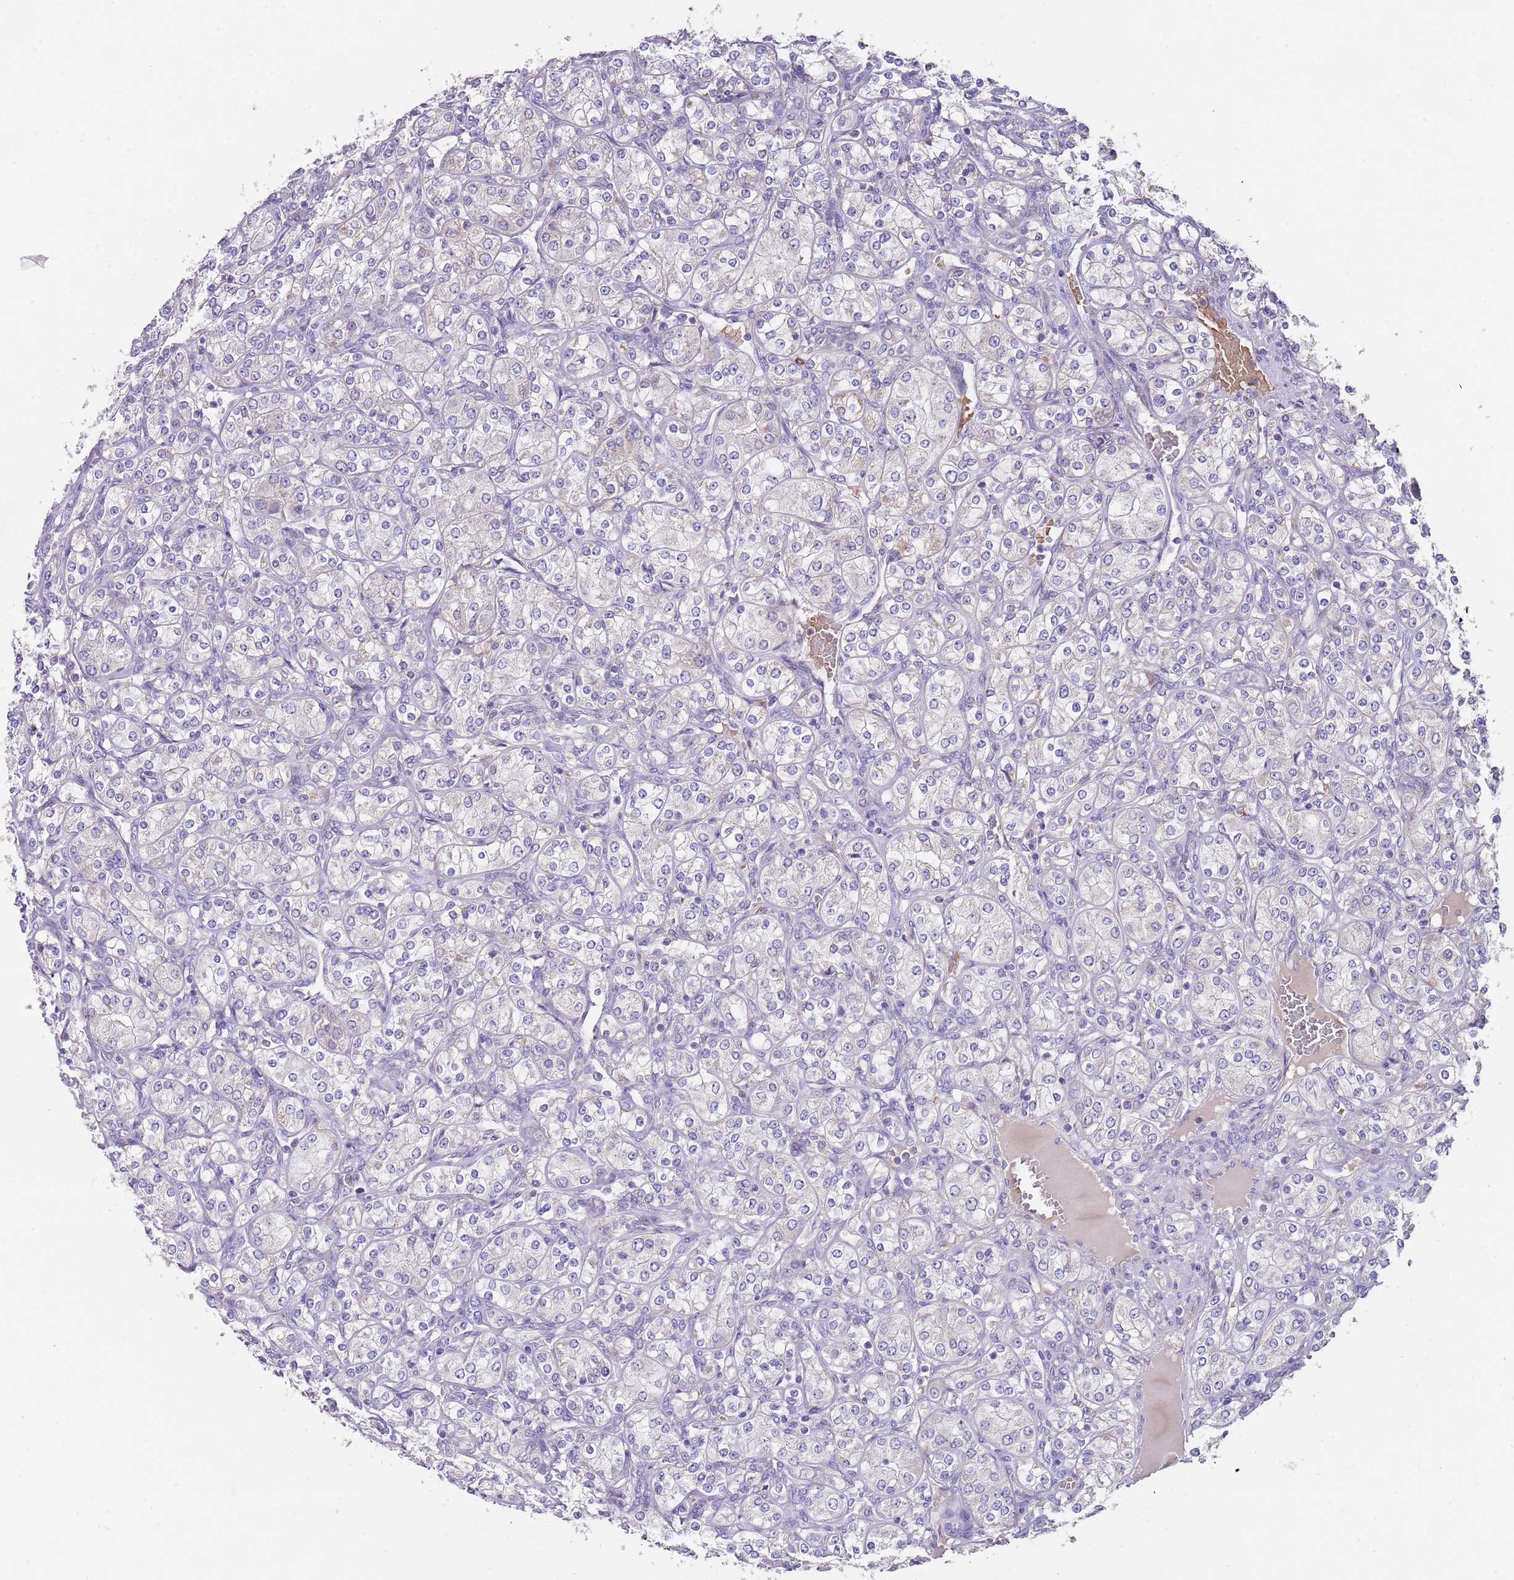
{"staining": {"intensity": "negative", "quantity": "none", "location": "none"}, "tissue": "renal cancer", "cell_type": "Tumor cells", "image_type": "cancer", "snomed": [{"axis": "morphology", "description": "Adenocarcinoma, NOS"}, {"axis": "topography", "description": "Kidney"}], "caption": "An IHC image of renal adenocarcinoma is shown. There is no staining in tumor cells of renal adenocarcinoma. (Stains: DAB immunohistochemistry (IHC) with hematoxylin counter stain, Microscopy: brightfield microscopy at high magnification).", "gene": "PRAC1", "patient": {"sex": "male", "age": 77}}